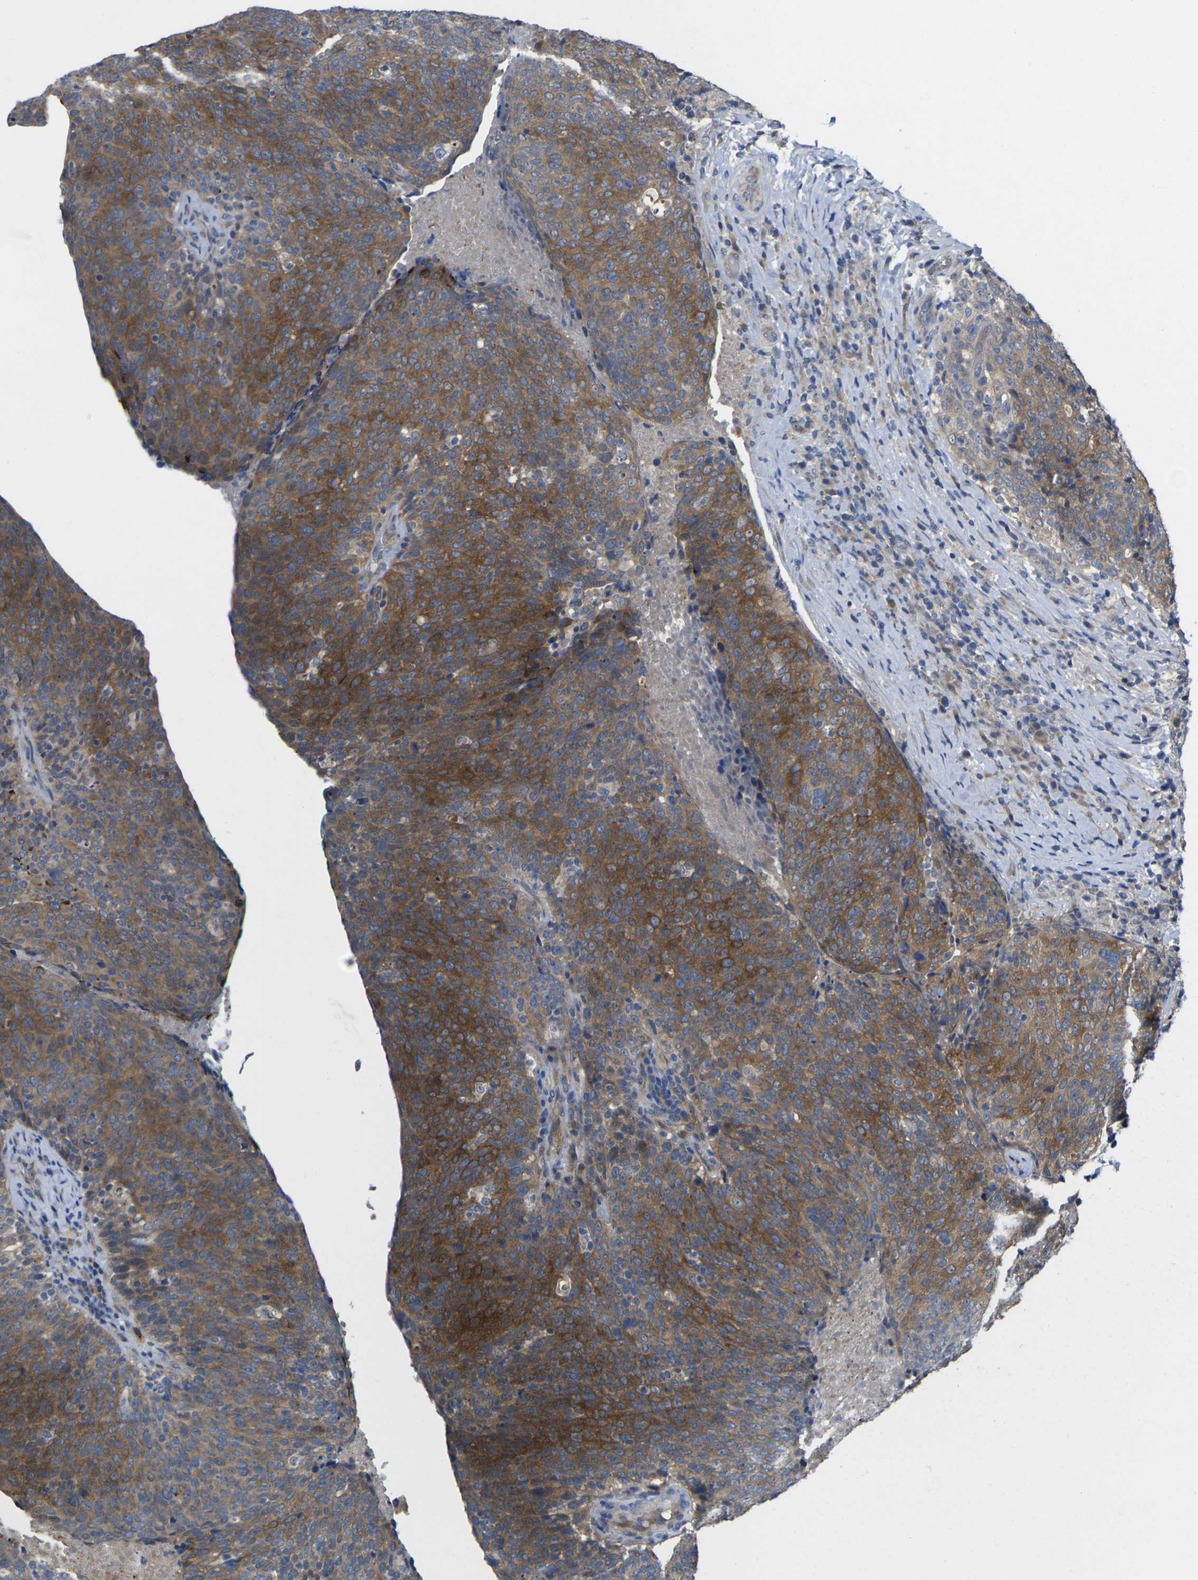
{"staining": {"intensity": "moderate", "quantity": ">75%", "location": "cytoplasmic/membranous"}, "tissue": "head and neck cancer", "cell_type": "Tumor cells", "image_type": "cancer", "snomed": [{"axis": "morphology", "description": "Squamous cell carcinoma, NOS"}, {"axis": "morphology", "description": "Squamous cell carcinoma, metastatic, NOS"}, {"axis": "topography", "description": "Lymph node"}, {"axis": "topography", "description": "Head-Neck"}], "caption": "Head and neck cancer (squamous cell carcinoma) stained for a protein shows moderate cytoplasmic/membranous positivity in tumor cells.", "gene": "GNA12", "patient": {"sex": "male", "age": 62}}